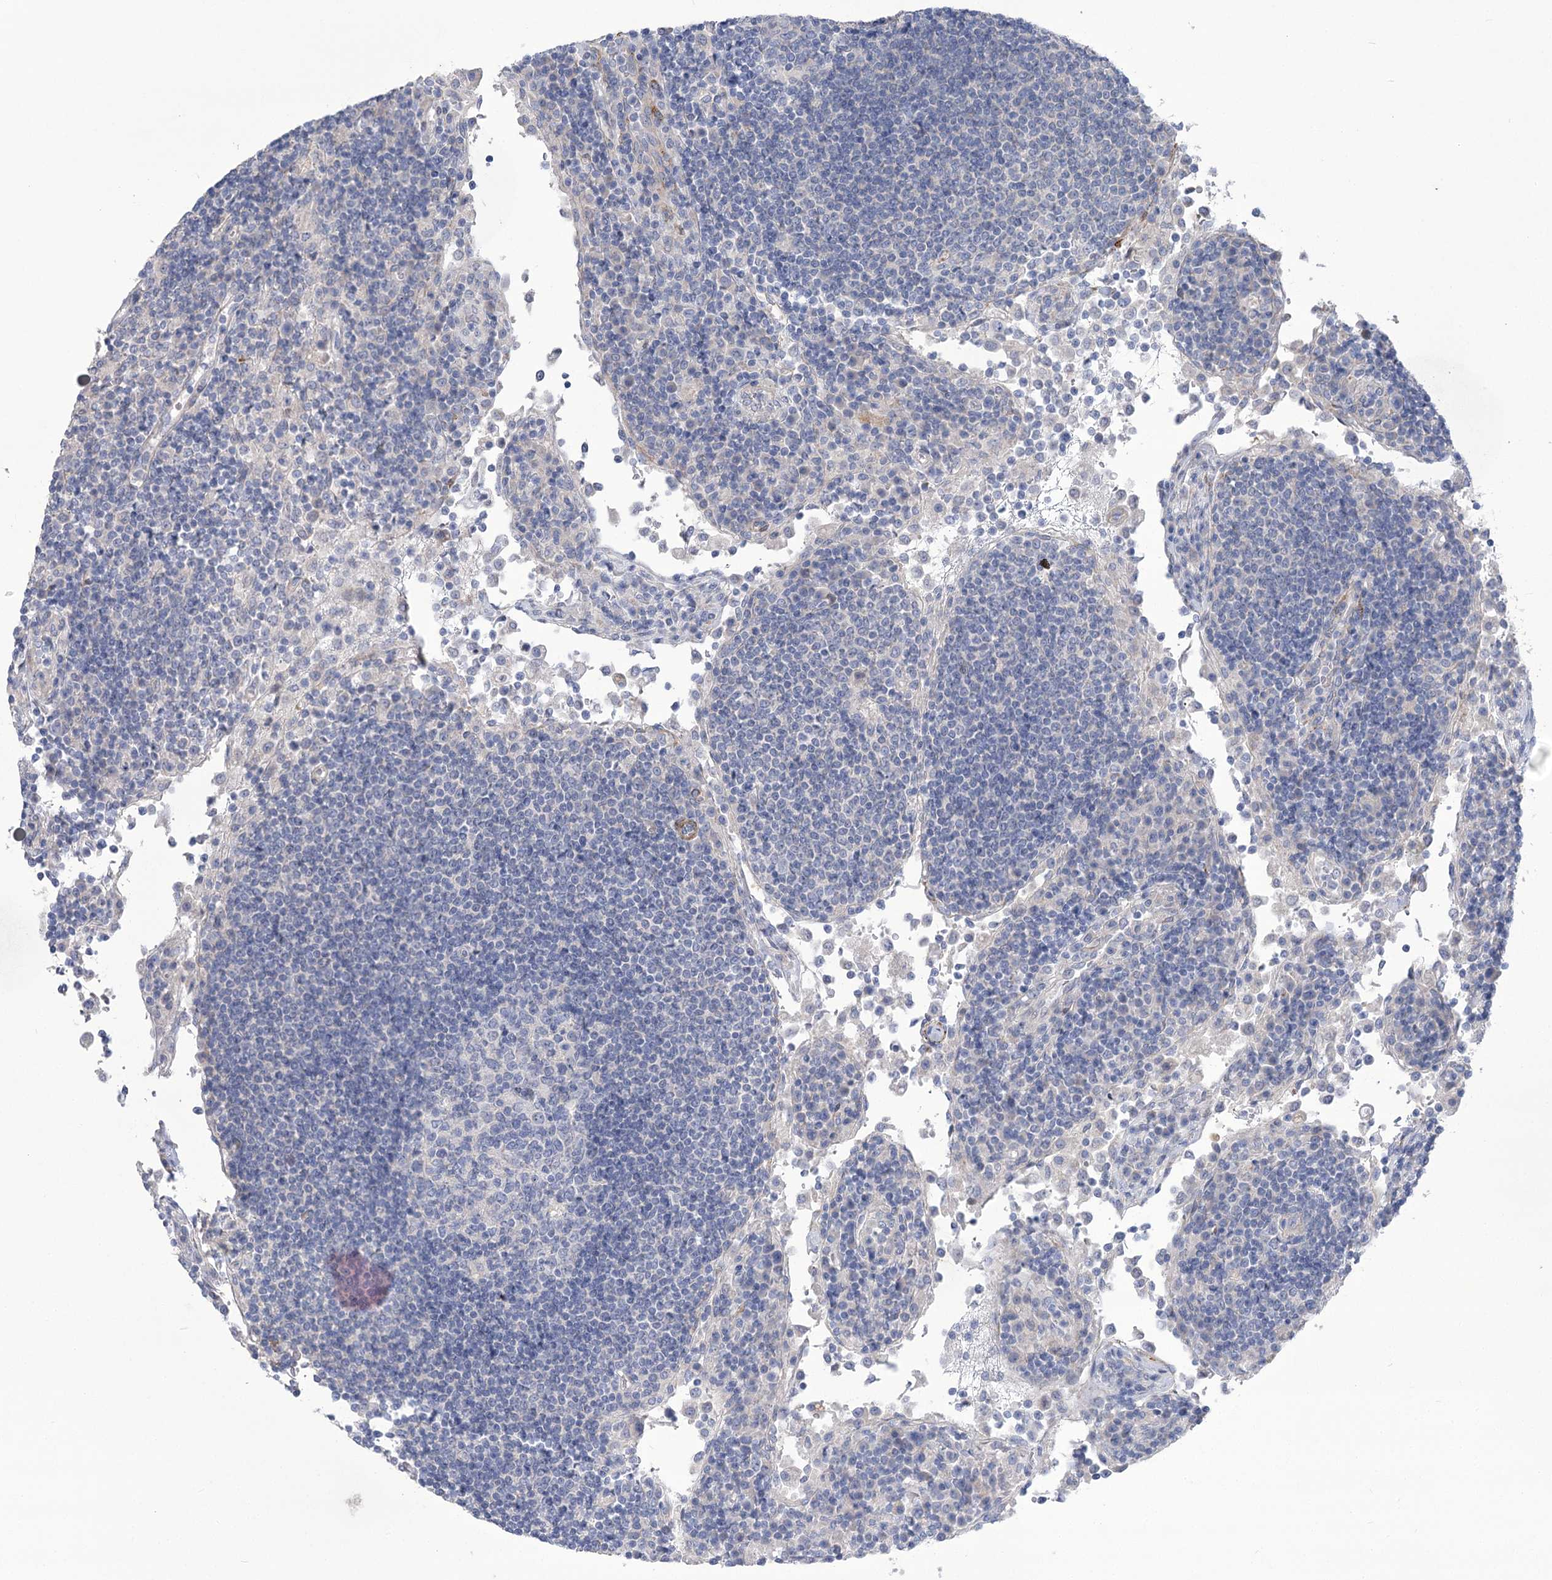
{"staining": {"intensity": "negative", "quantity": "none", "location": "none"}, "tissue": "lymph node", "cell_type": "Germinal center cells", "image_type": "normal", "snomed": [{"axis": "morphology", "description": "Normal tissue, NOS"}, {"axis": "topography", "description": "Lymph node"}], "caption": "Germinal center cells show no significant protein positivity in unremarkable lymph node.", "gene": "ANGPTL3", "patient": {"sex": "female", "age": 53}}